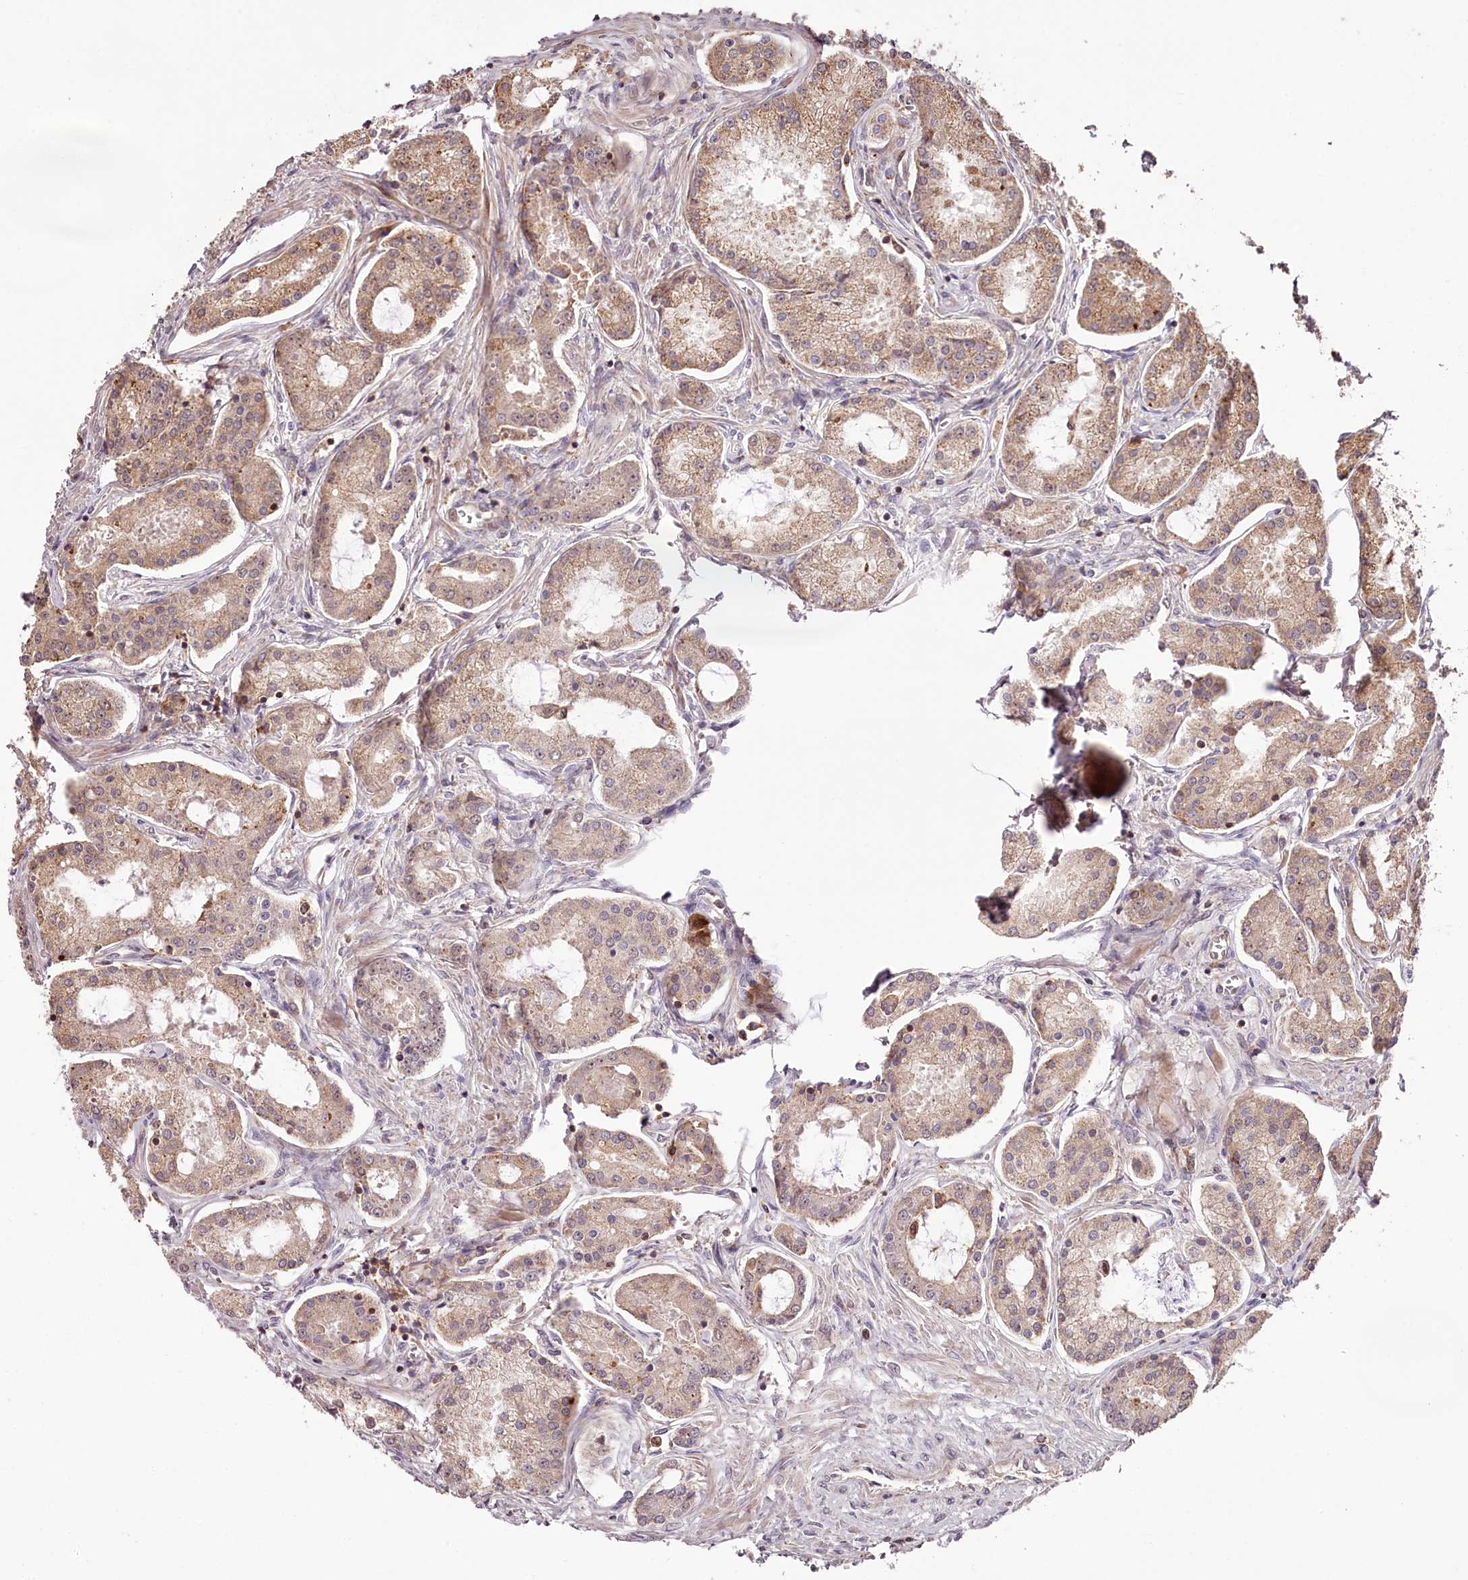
{"staining": {"intensity": "weak", "quantity": "25%-75%", "location": "cytoplasmic/membranous,nuclear"}, "tissue": "prostate cancer", "cell_type": "Tumor cells", "image_type": "cancer", "snomed": [{"axis": "morphology", "description": "Adenocarcinoma, Low grade"}, {"axis": "topography", "description": "Prostate"}], "caption": "About 25%-75% of tumor cells in human prostate cancer exhibit weak cytoplasmic/membranous and nuclear protein staining as visualized by brown immunohistochemical staining.", "gene": "KIF14", "patient": {"sex": "male", "age": 68}}